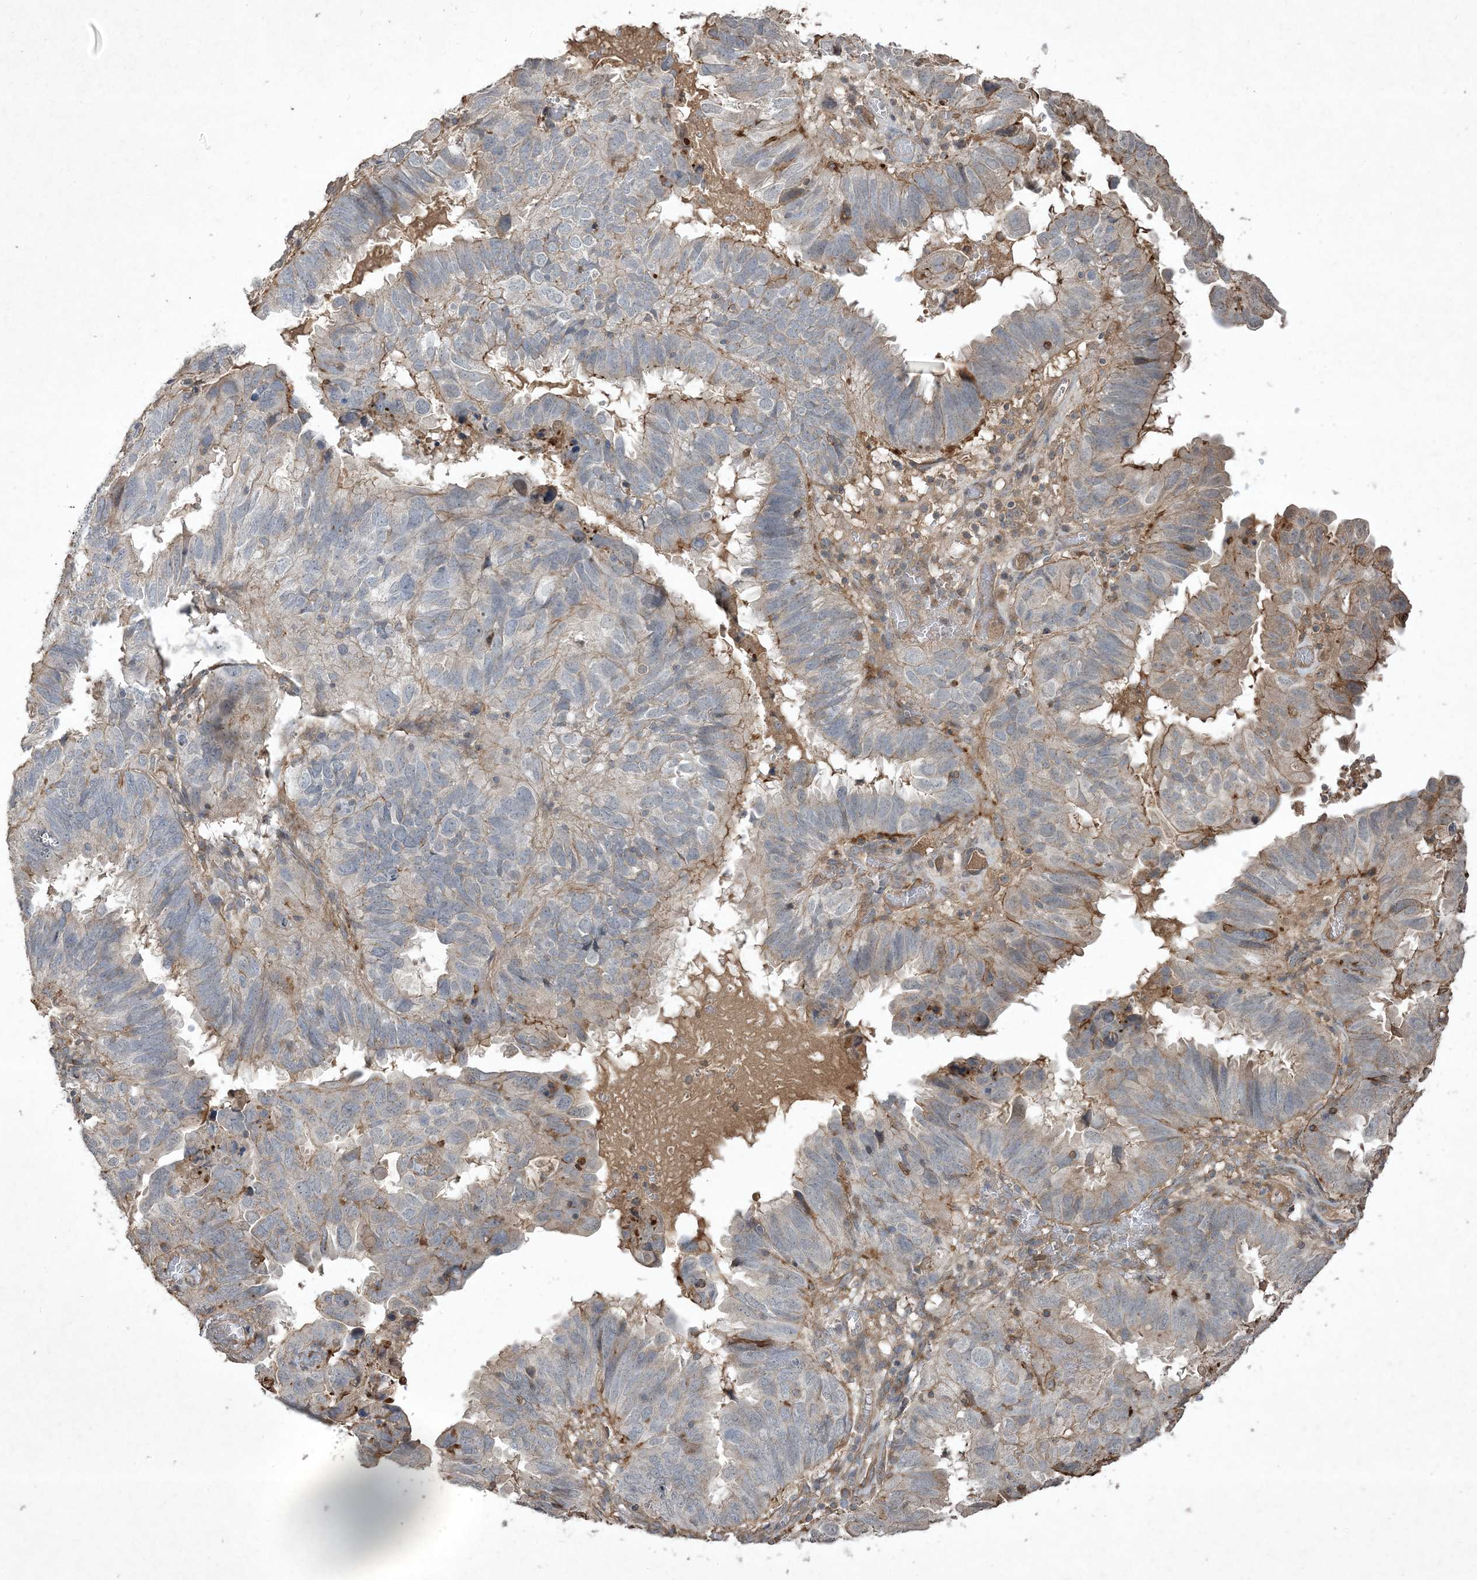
{"staining": {"intensity": "moderate", "quantity": "<25%", "location": "cytoplasmic/membranous"}, "tissue": "endometrial cancer", "cell_type": "Tumor cells", "image_type": "cancer", "snomed": [{"axis": "morphology", "description": "Adenocarcinoma, NOS"}, {"axis": "topography", "description": "Uterus"}], "caption": "Protein expression analysis of human adenocarcinoma (endometrial) reveals moderate cytoplasmic/membranous expression in approximately <25% of tumor cells.", "gene": "PRRT3", "patient": {"sex": "female", "age": 77}}